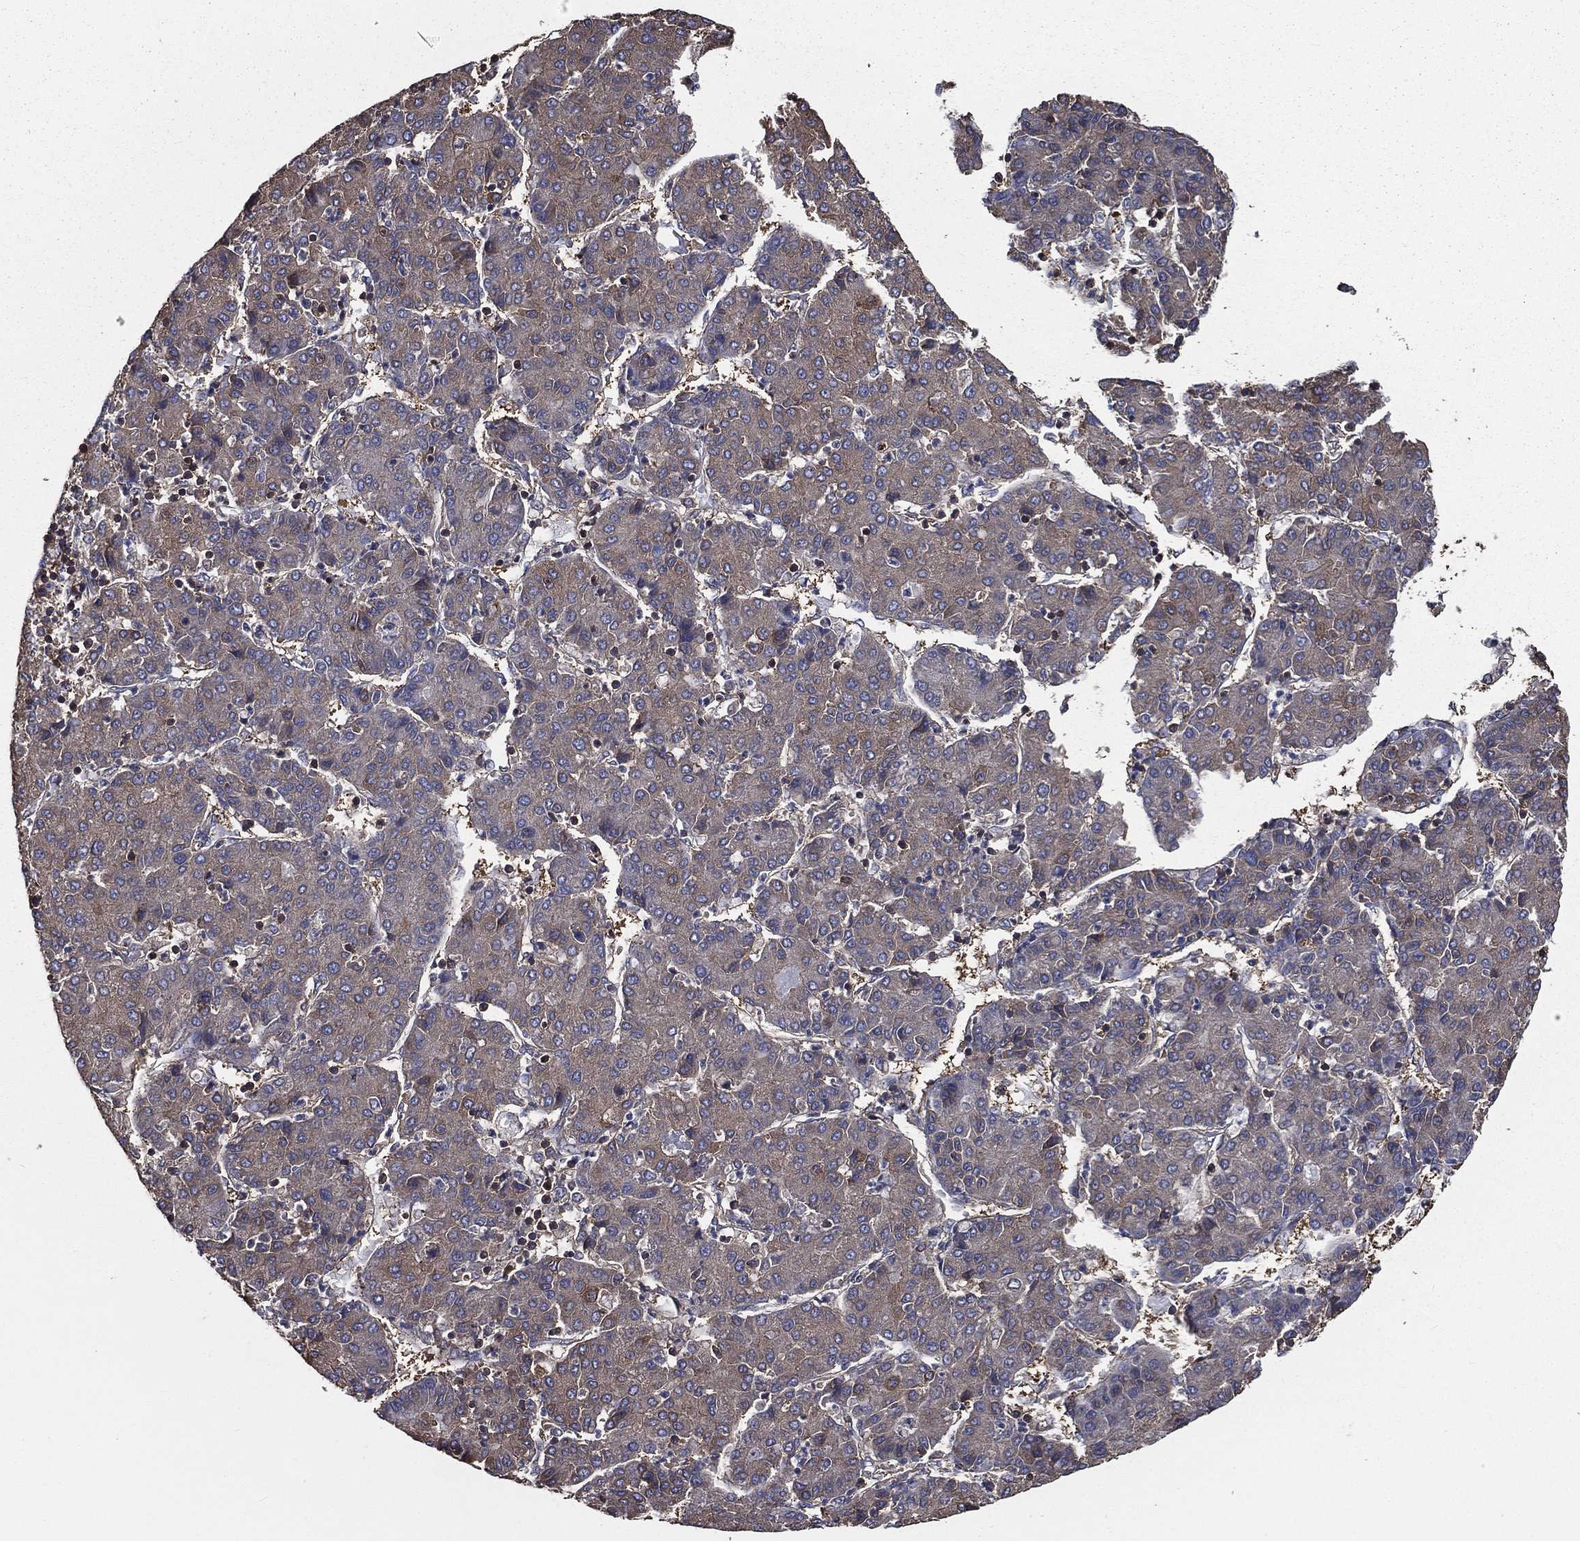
{"staining": {"intensity": "moderate", "quantity": "25%-75%", "location": "cytoplasmic/membranous"}, "tissue": "liver cancer", "cell_type": "Tumor cells", "image_type": "cancer", "snomed": [{"axis": "morphology", "description": "Carcinoma, Hepatocellular, NOS"}, {"axis": "topography", "description": "Liver"}], "caption": "Liver hepatocellular carcinoma stained with immunohistochemistry exhibits moderate cytoplasmic/membranous positivity in approximately 25%-75% of tumor cells.", "gene": "SARS1", "patient": {"sex": "male", "age": 65}}